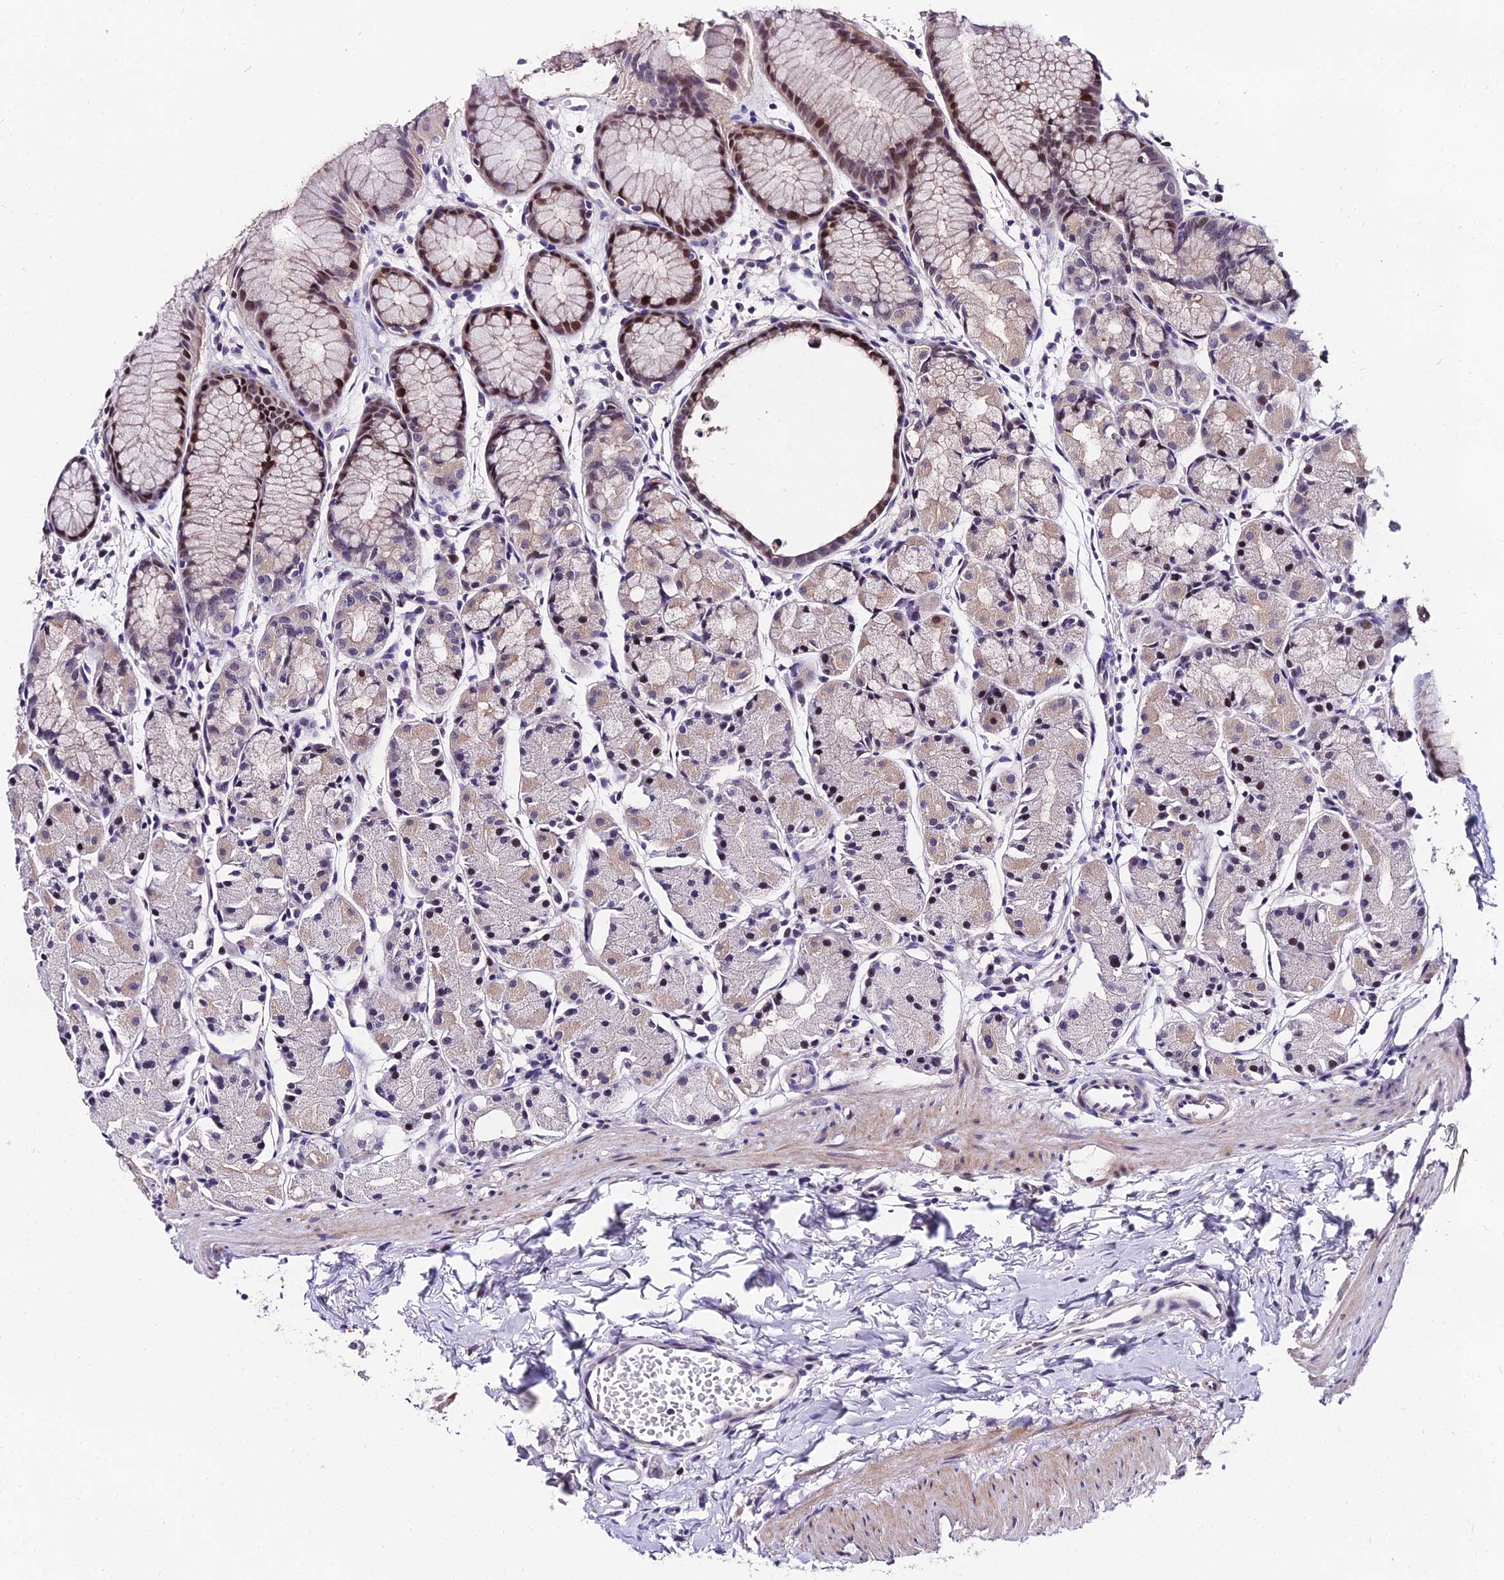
{"staining": {"intensity": "moderate", "quantity": "25%-75%", "location": "cytoplasmic/membranous,nuclear"}, "tissue": "stomach", "cell_type": "Glandular cells", "image_type": "normal", "snomed": [{"axis": "morphology", "description": "Normal tissue, NOS"}, {"axis": "topography", "description": "Stomach, upper"}], "caption": "Protein staining of normal stomach shows moderate cytoplasmic/membranous,nuclear positivity in about 25%-75% of glandular cells. The staining is performed using DAB brown chromogen to label protein expression. The nuclei are counter-stained blue using hematoxylin.", "gene": "TRIML2", "patient": {"sex": "male", "age": 47}}